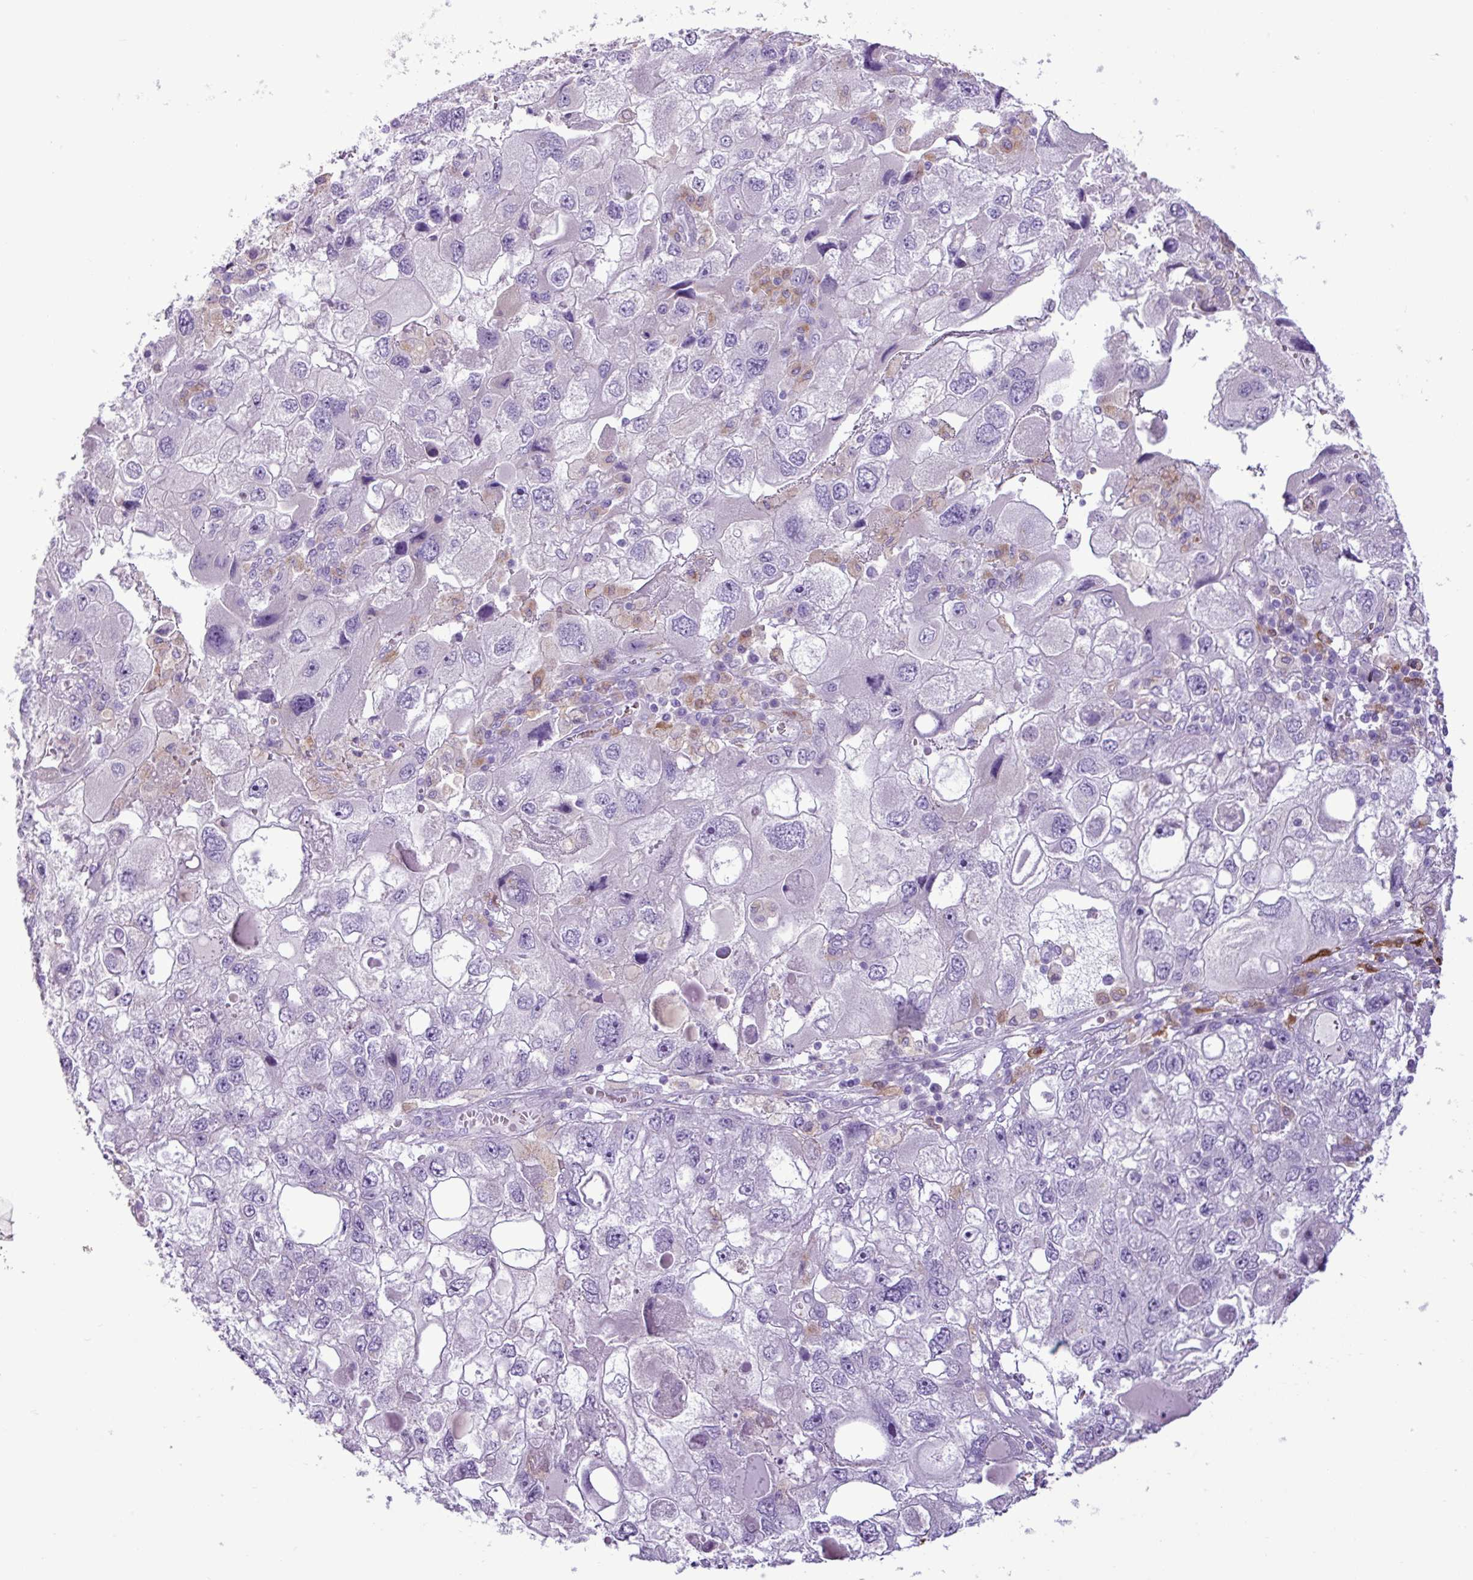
{"staining": {"intensity": "negative", "quantity": "none", "location": "none"}, "tissue": "endometrial cancer", "cell_type": "Tumor cells", "image_type": "cancer", "snomed": [{"axis": "morphology", "description": "Adenocarcinoma, NOS"}, {"axis": "topography", "description": "Endometrium"}], "caption": "DAB immunohistochemical staining of endometrial cancer displays no significant expression in tumor cells.", "gene": "TMEM200C", "patient": {"sex": "female", "age": 49}}